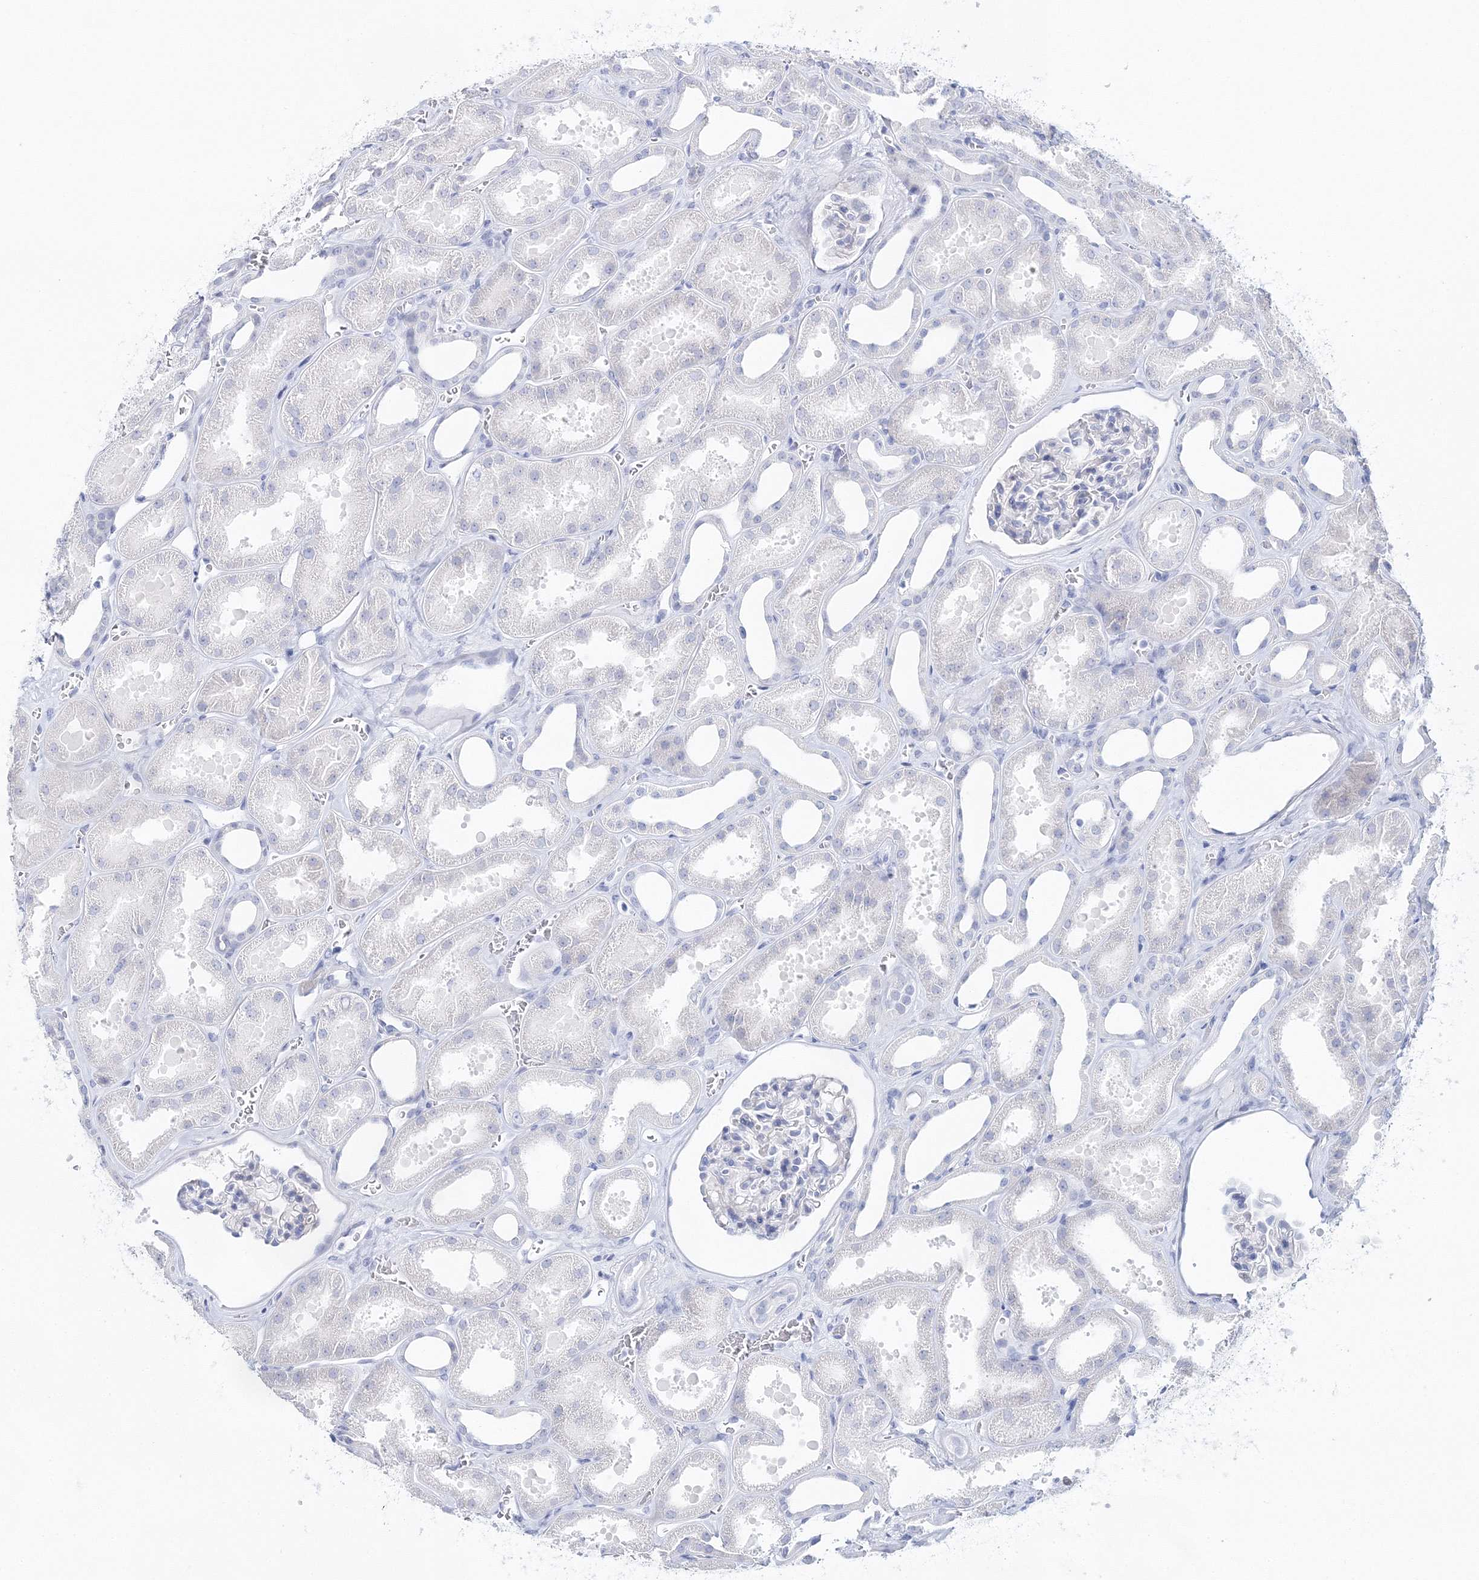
{"staining": {"intensity": "negative", "quantity": "none", "location": "none"}, "tissue": "kidney", "cell_type": "Cells in glomeruli", "image_type": "normal", "snomed": [{"axis": "morphology", "description": "Normal tissue, NOS"}, {"axis": "morphology", "description": "Adenocarcinoma, NOS"}, {"axis": "topography", "description": "Kidney"}], "caption": "The micrograph reveals no staining of cells in glomeruli in unremarkable kidney.", "gene": "MYOZ2", "patient": {"sex": "female", "age": 68}}